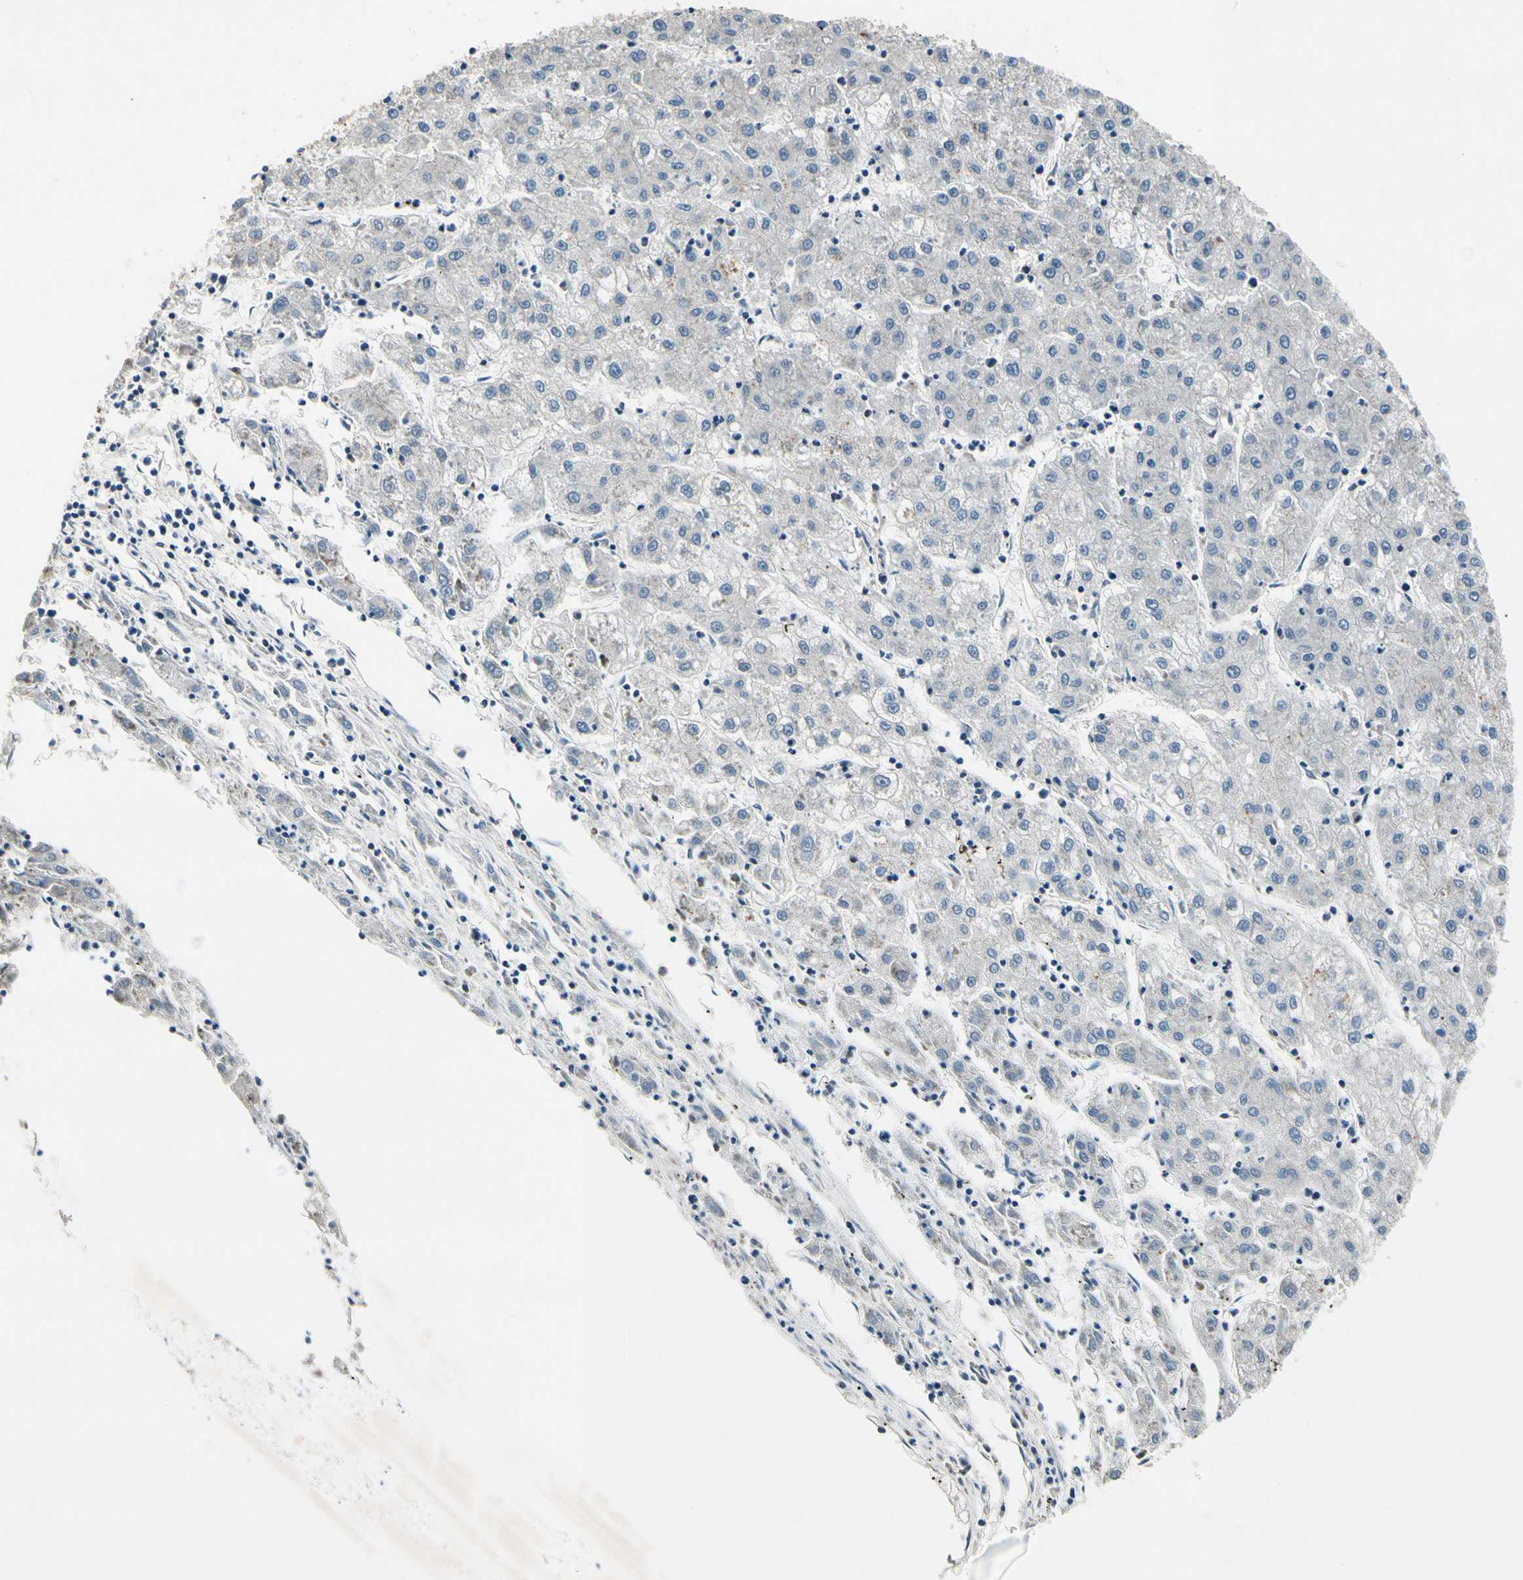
{"staining": {"intensity": "negative", "quantity": "none", "location": "none"}, "tissue": "liver cancer", "cell_type": "Tumor cells", "image_type": "cancer", "snomed": [{"axis": "morphology", "description": "Carcinoma, Hepatocellular, NOS"}, {"axis": "topography", "description": "Liver"}], "caption": "Immunohistochemical staining of liver cancer demonstrates no significant expression in tumor cells.", "gene": "RPS6KB2", "patient": {"sex": "male", "age": 72}}